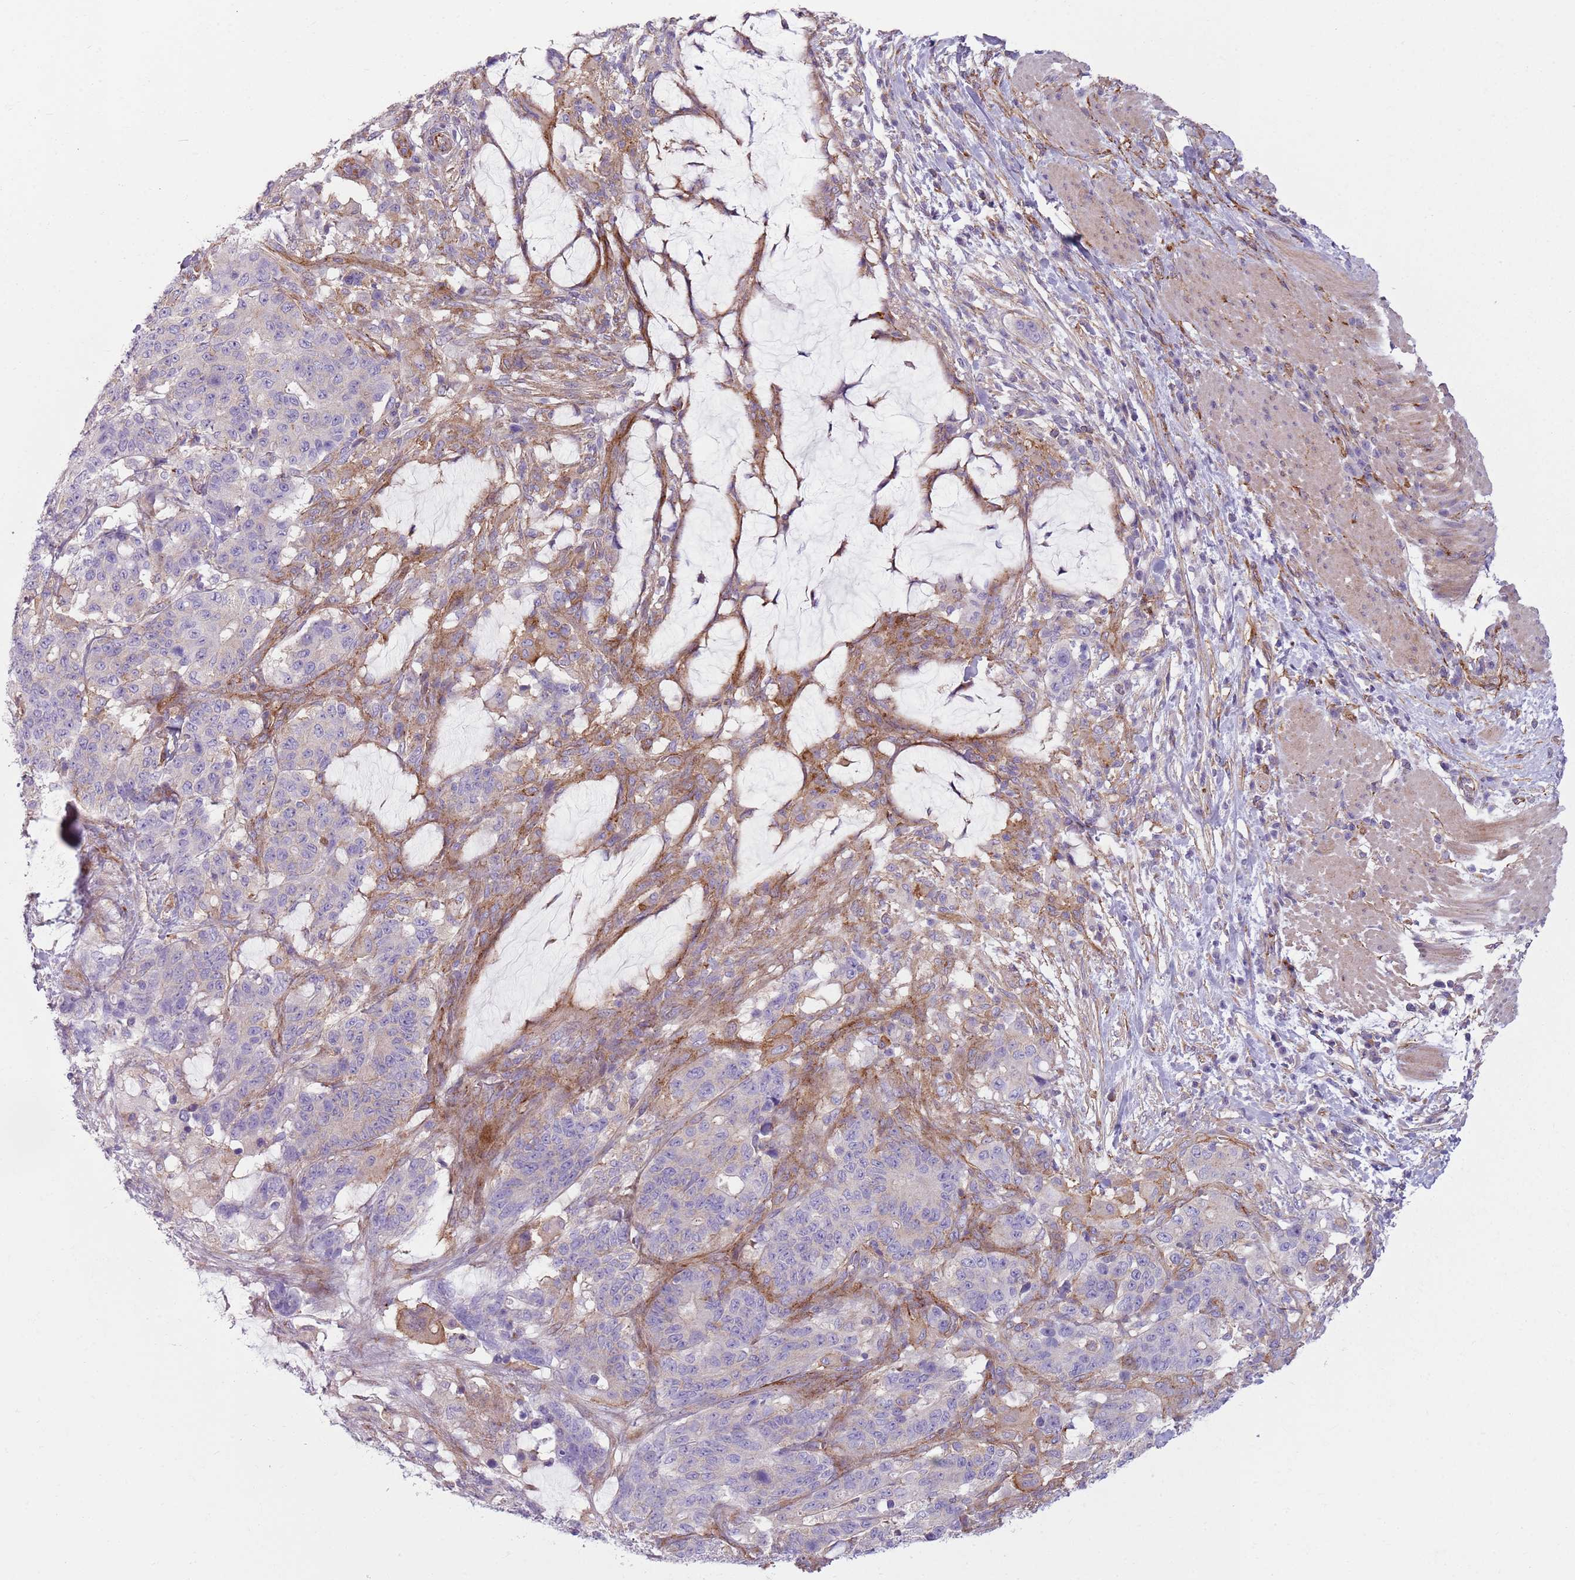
{"staining": {"intensity": "negative", "quantity": "none", "location": "none"}, "tissue": "stomach cancer", "cell_type": "Tumor cells", "image_type": "cancer", "snomed": [{"axis": "morphology", "description": "Normal tissue, NOS"}, {"axis": "morphology", "description": "Adenocarcinoma, NOS"}, {"axis": "topography", "description": "Stomach"}], "caption": "IHC image of human stomach cancer (adenocarcinoma) stained for a protein (brown), which shows no positivity in tumor cells.", "gene": "SNX1", "patient": {"sex": "female", "age": 64}}